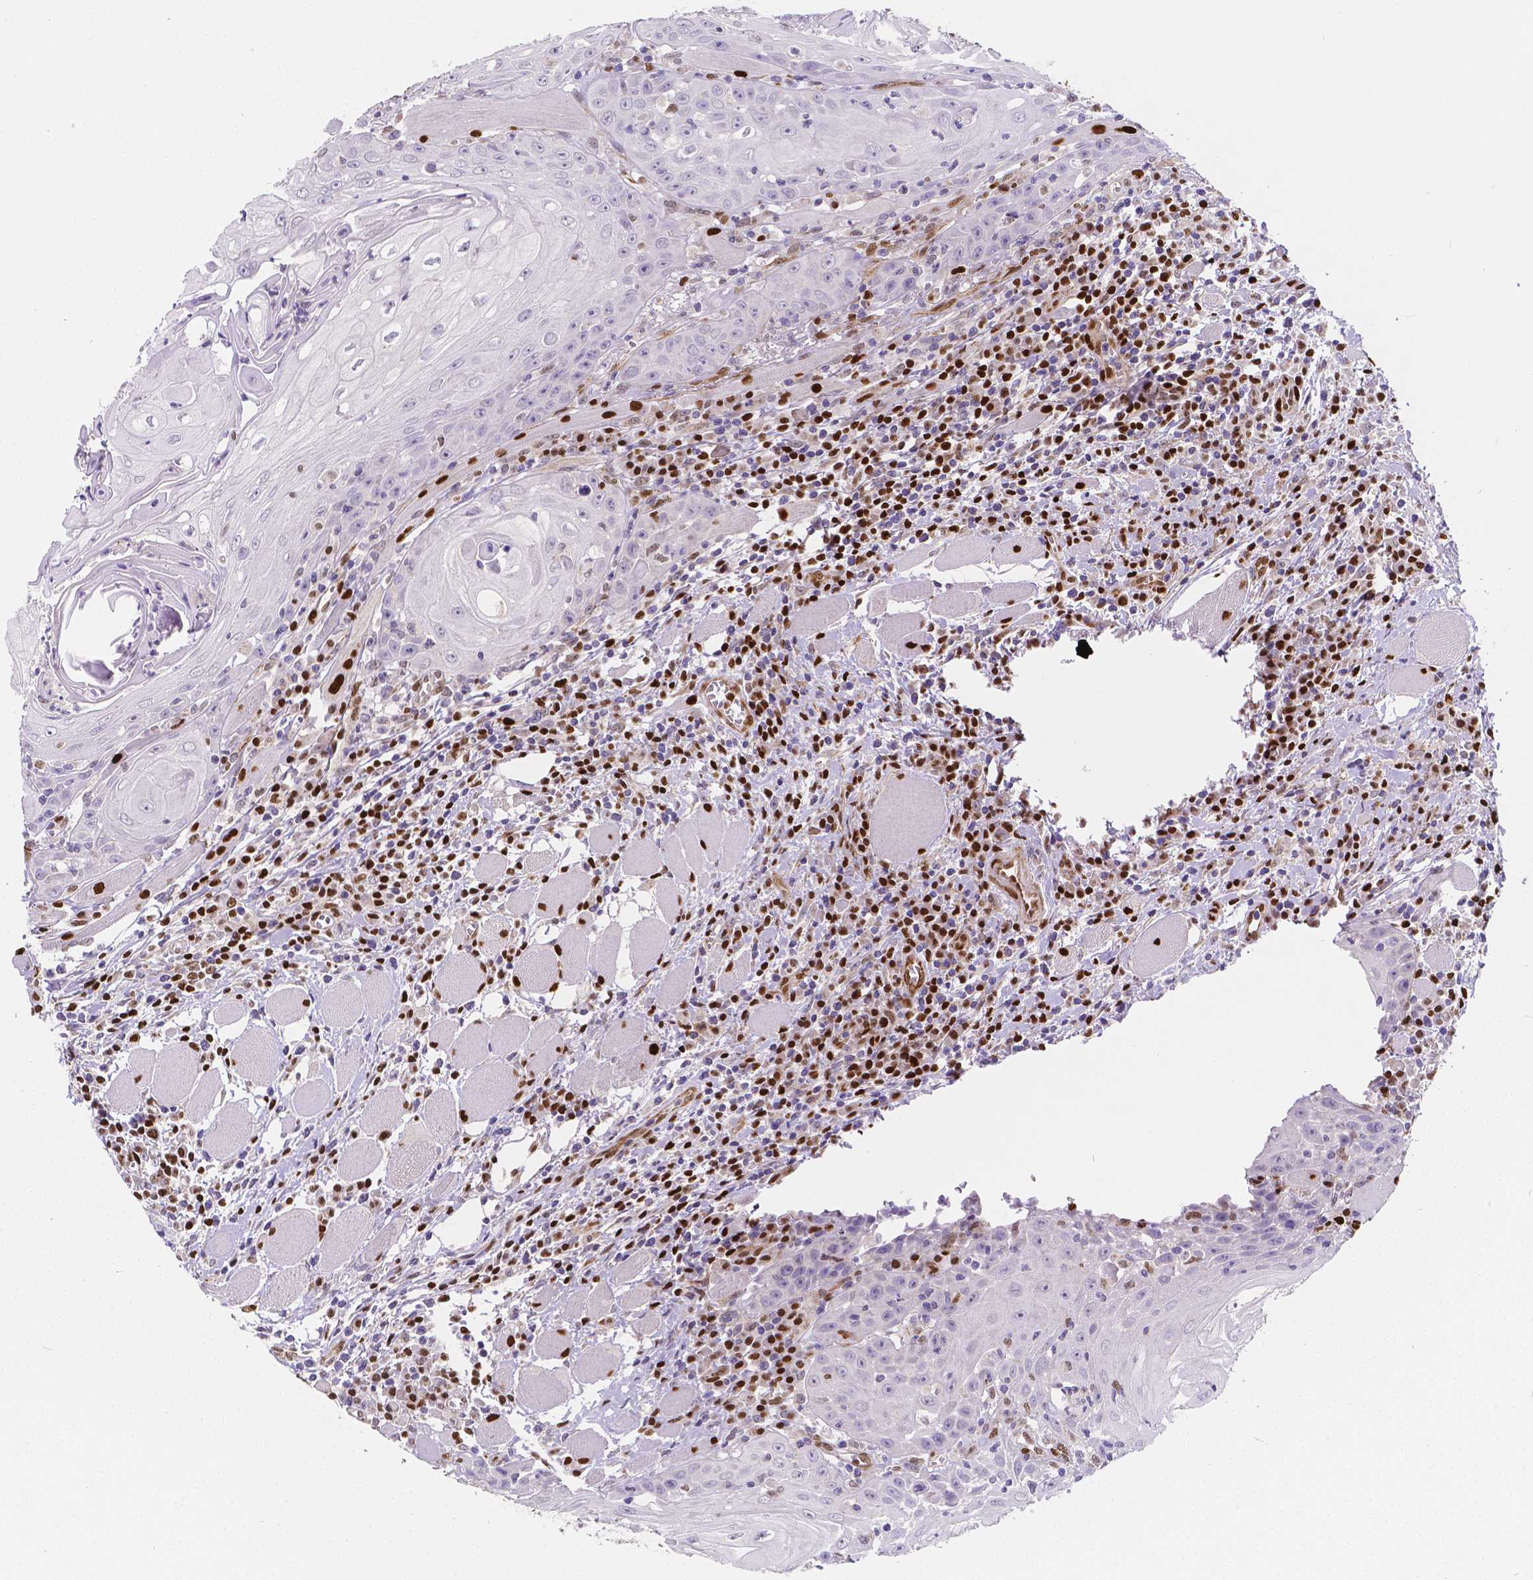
{"staining": {"intensity": "negative", "quantity": "none", "location": "none"}, "tissue": "head and neck cancer", "cell_type": "Tumor cells", "image_type": "cancer", "snomed": [{"axis": "morphology", "description": "Squamous cell carcinoma, NOS"}, {"axis": "topography", "description": "Head-Neck"}], "caption": "Immunohistochemistry micrograph of head and neck cancer (squamous cell carcinoma) stained for a protein (brown), which reveals no positivity in tumor cells.", "gene": "MEF2C", "patient": {"sex": "male", "age": 52}}